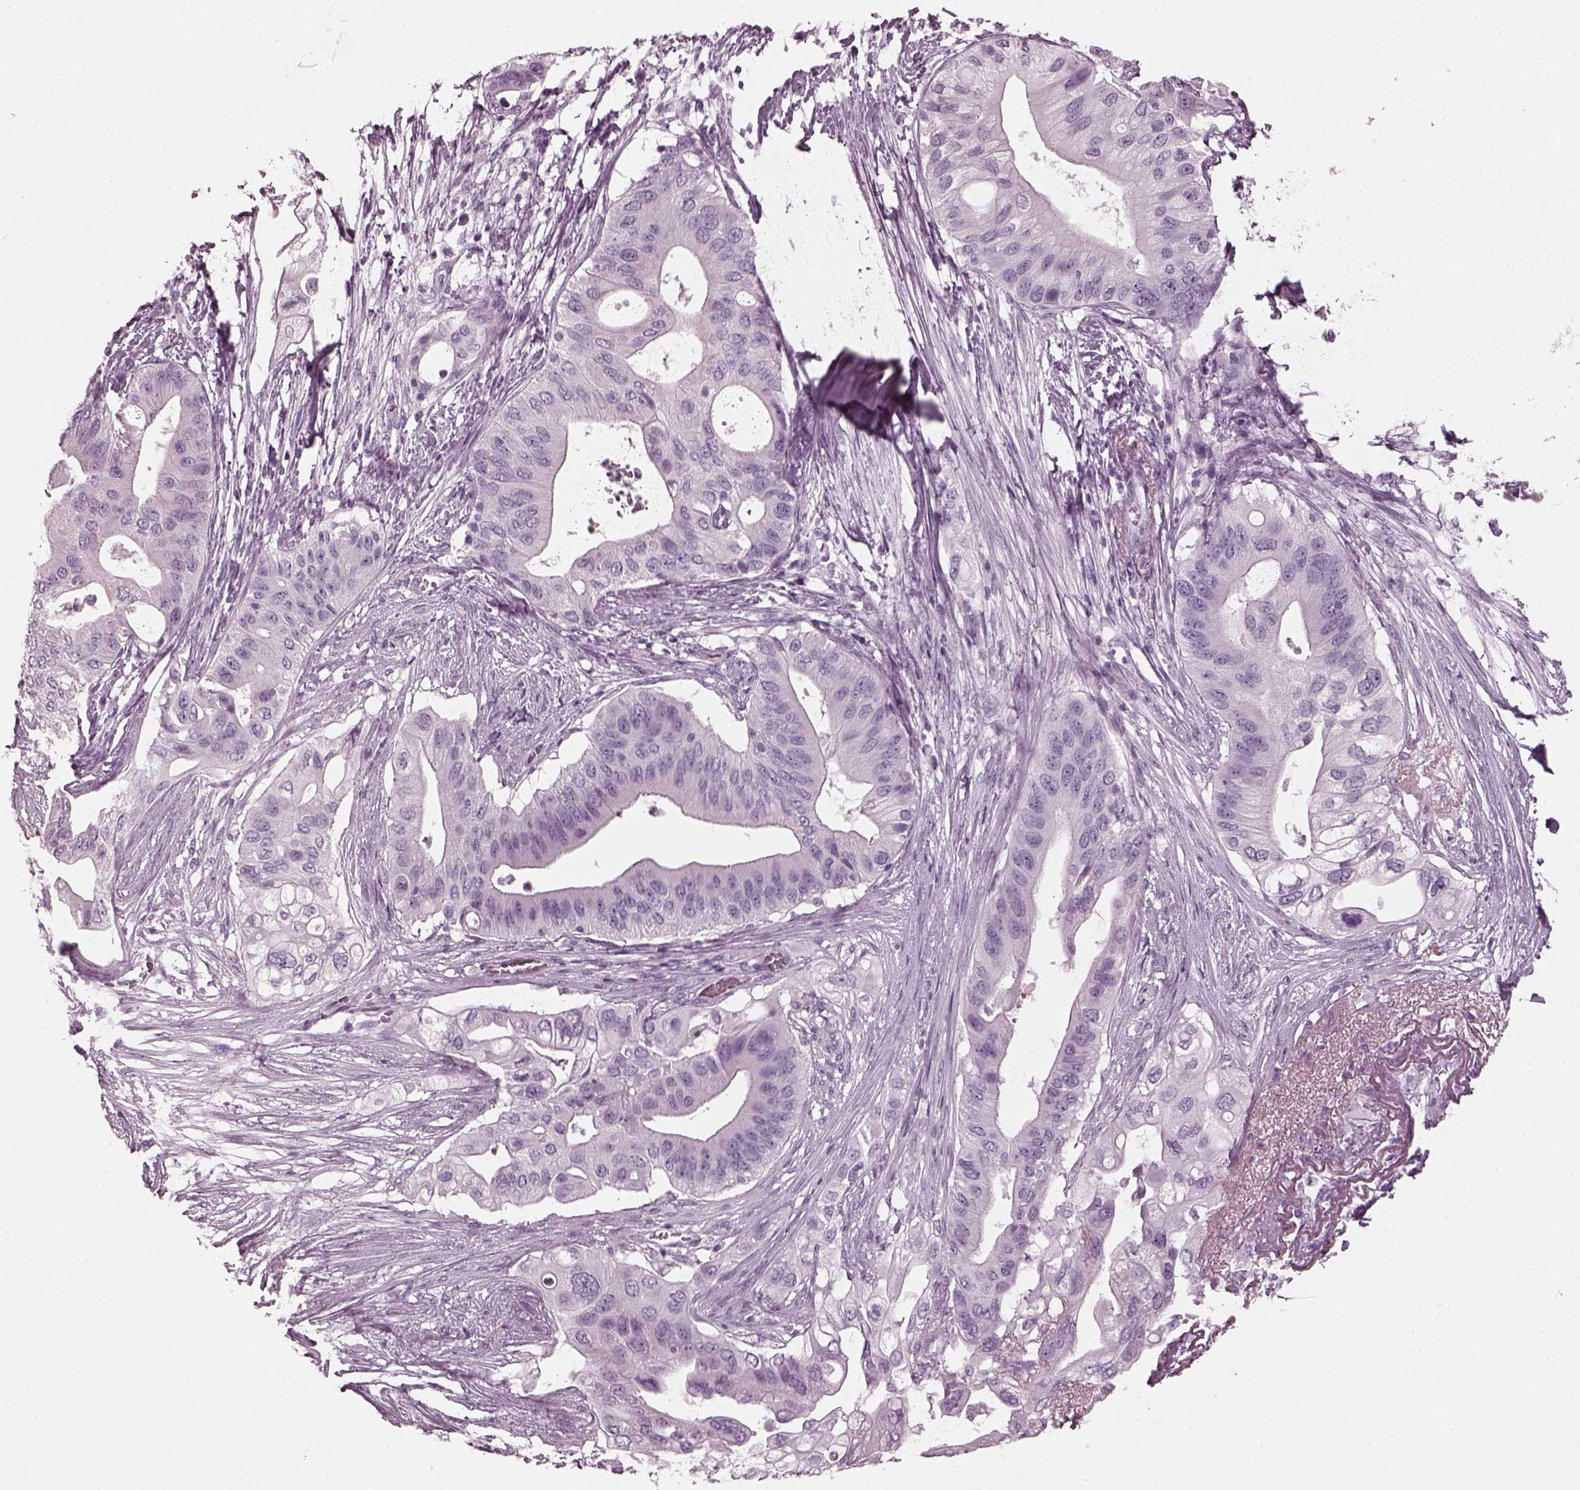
{"staining": {"intensity": "negative", "quantity": "none", "location": "none"}, "tissue": "pancreatic cancer", "cell_type": "Tumor cells", "image_type": "cancer", "snomed": [{"axis": "morphology", "description": "Adenocarcinoma, NOS"}, {"axis": "topography", "description": "Pancreas"}], "caption": "Immunohistochemistry of human pancreatic cancer demonstrates no staining in tumor cells.", "gene": "RCVRN", "patient": {"sex": "female", "age": 72}}